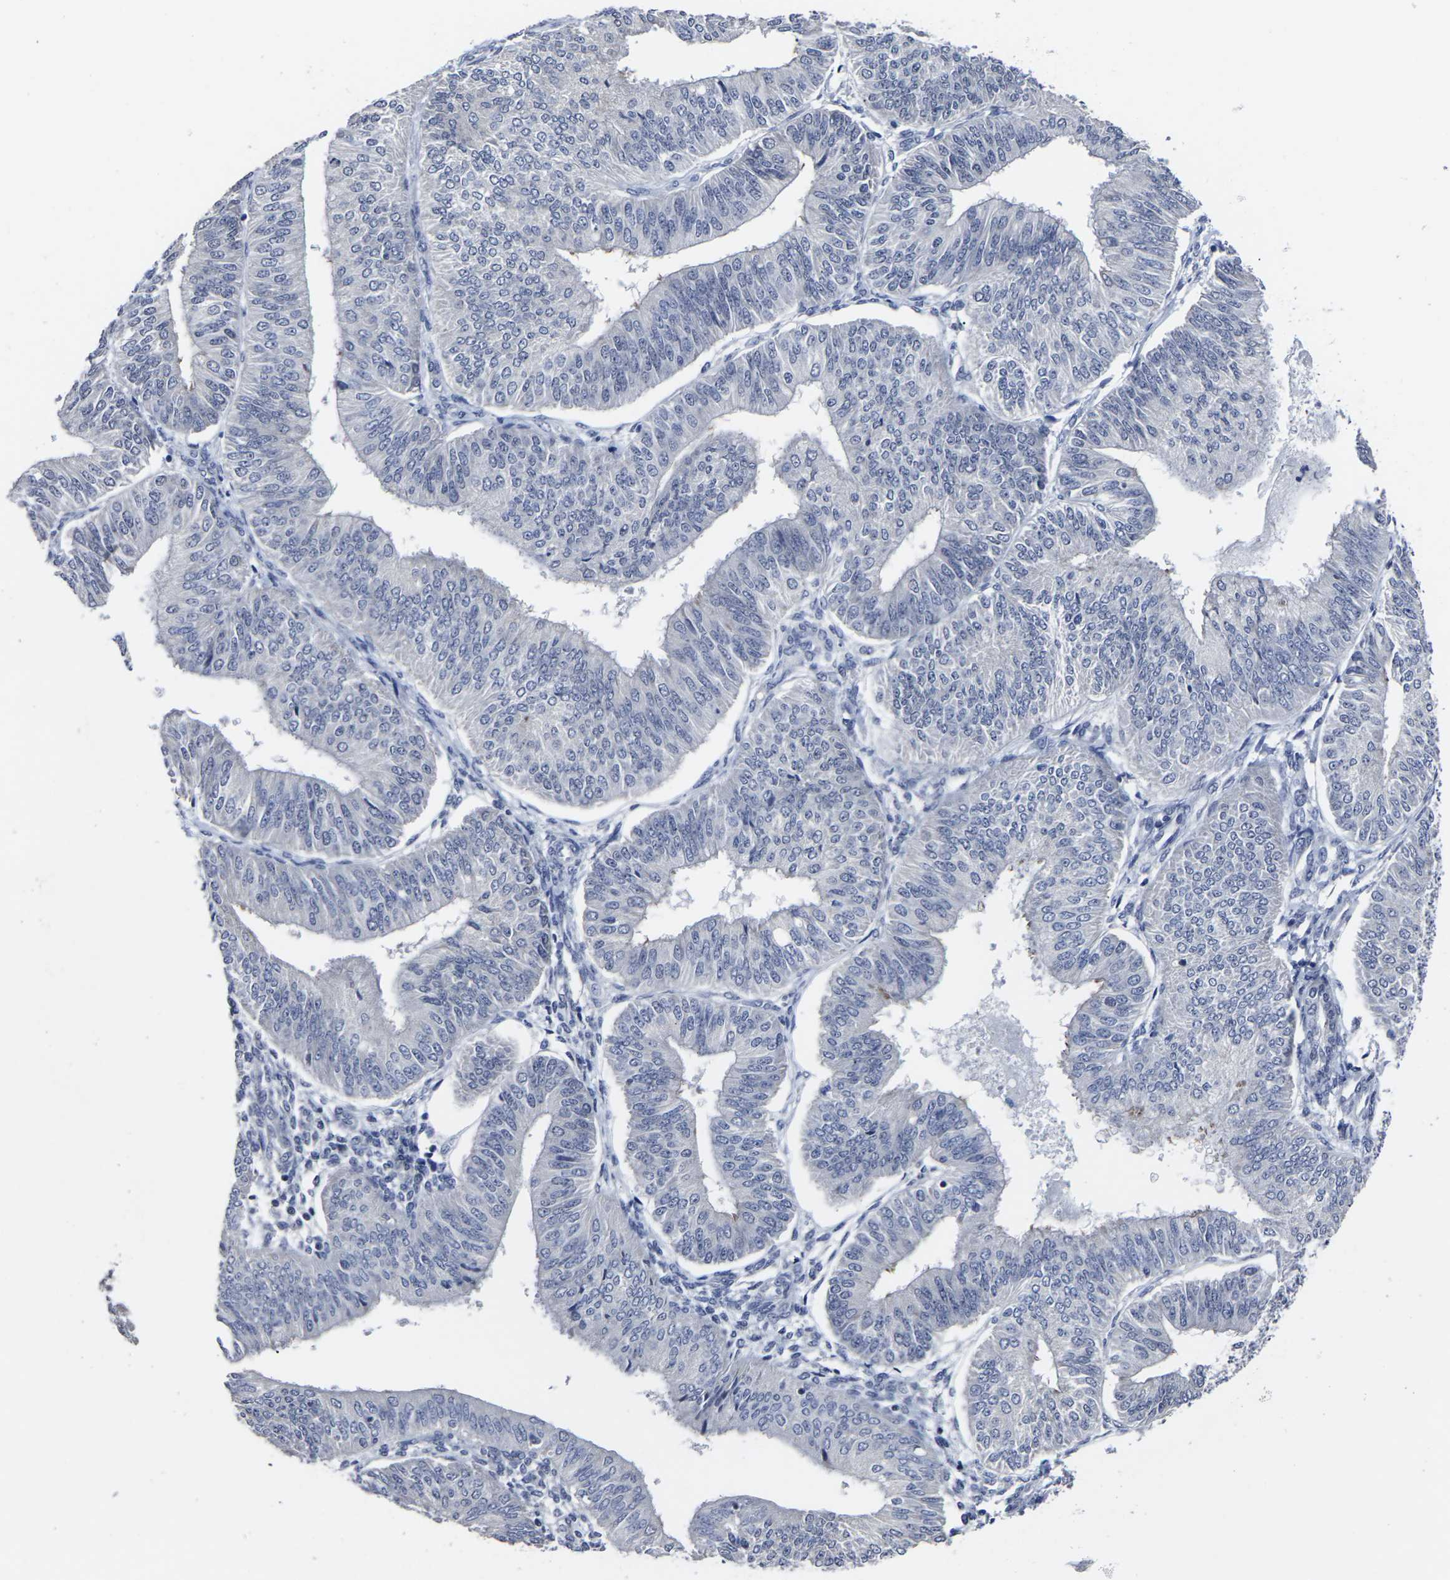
{"staining": {"intensity": "negative", "quantity": "none", "location": "none"}, "tissue": "endometrial cancer", "cell_type": "Tumor cells", "image_type": "cancer", "snomed": [{"axis": "morphology", "description": "Adenocarcinoma, NOS"}, {"axis": "topography", "description": "Endometrium"}], "caption": "Immunohistochemistry photomicrograph of endometrial cancer stained for a protein (brown), which exhibits no positivity in tumor cells.", "gene": "MSANTD4", "patient": {"sex": "female", "age": 58}}